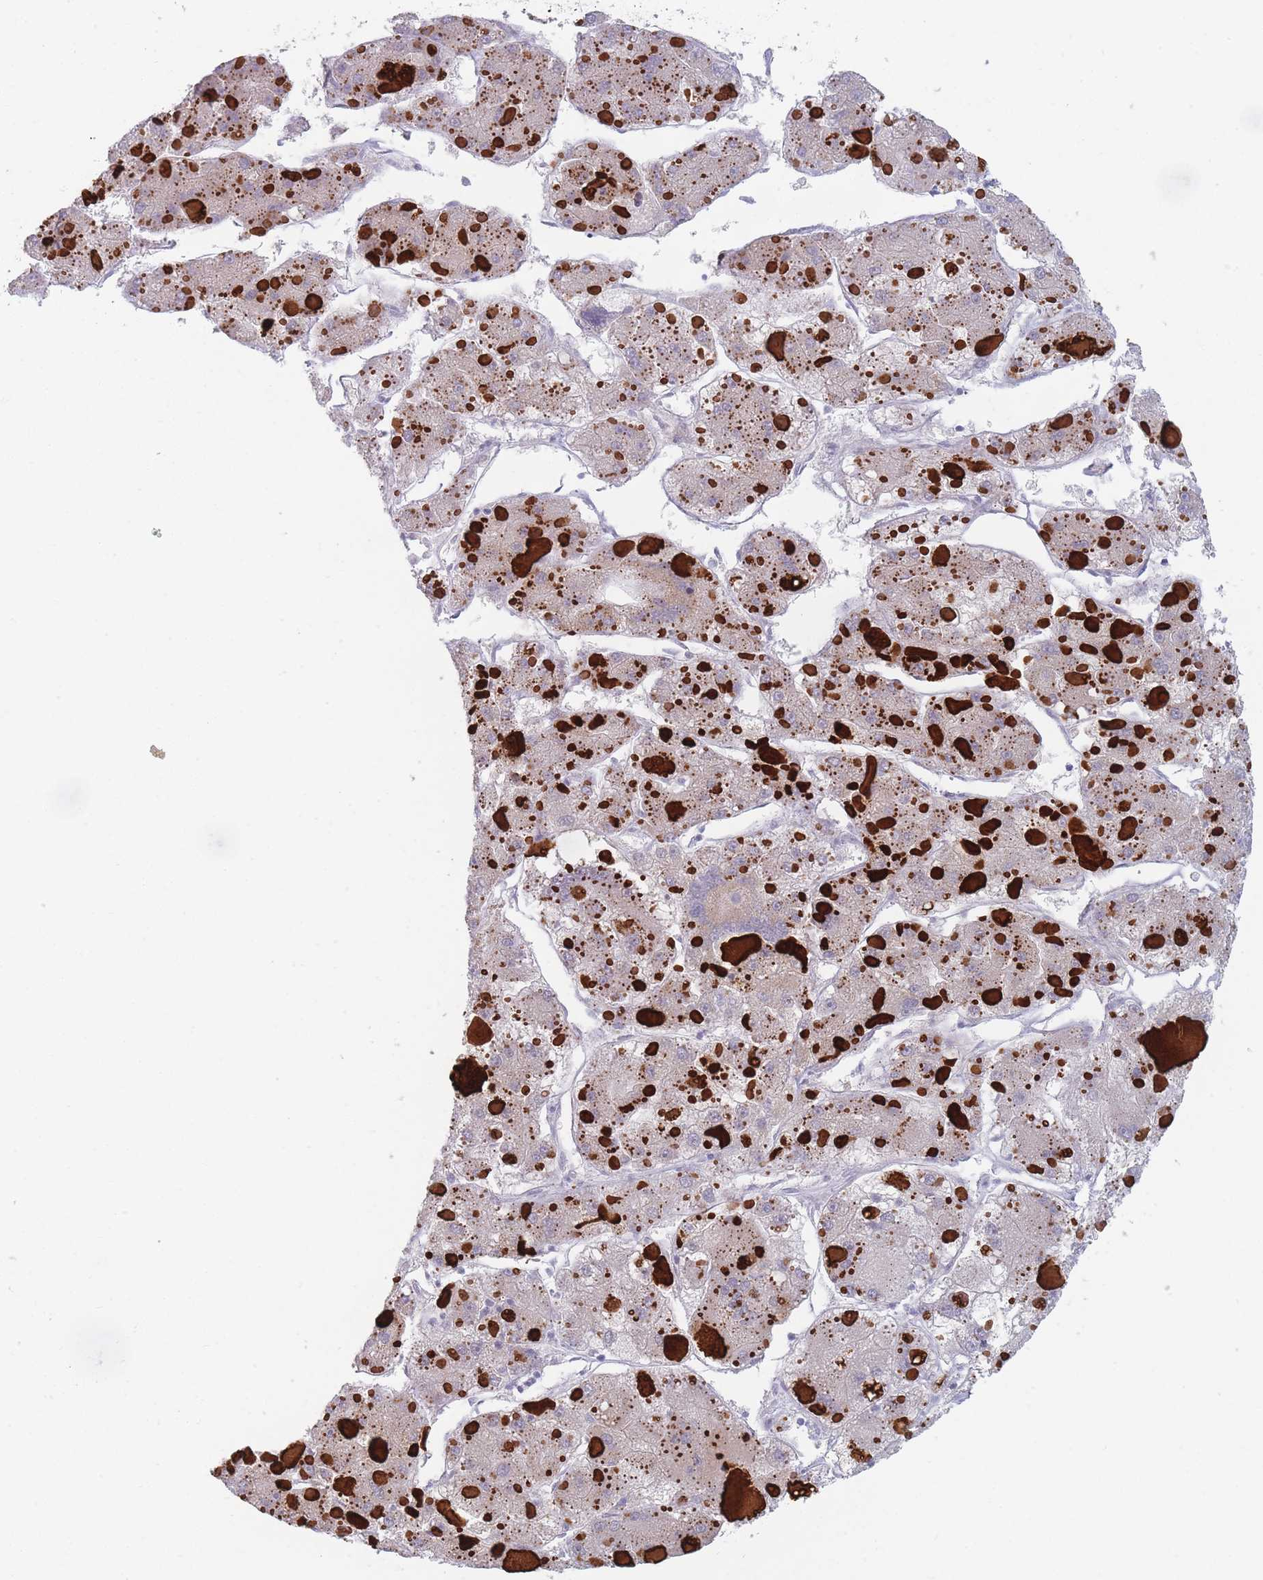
{"staining": {"intensity": "negative", "quantity": "none", "location": "none"}, "tissue": "liver cancer", "cell_type": "Tumor cells", "image_type": "cancer", "snomed": [{"axis": "morphology", "description": "Carcinoma, Hepatocellular, NOS"}, {"axis": "topography", "description": "Liver"}], "caption": "DAB immunohistochemical staining of human liver cancer (hepatocellular carcinoma) displays no significant staining in tumor cells. (DAB immunohistochemistry visualized using brightfield microscopy, high magnification).", "gene": "ANKRD10", "patient": {"sex": "female", "age": 73}}